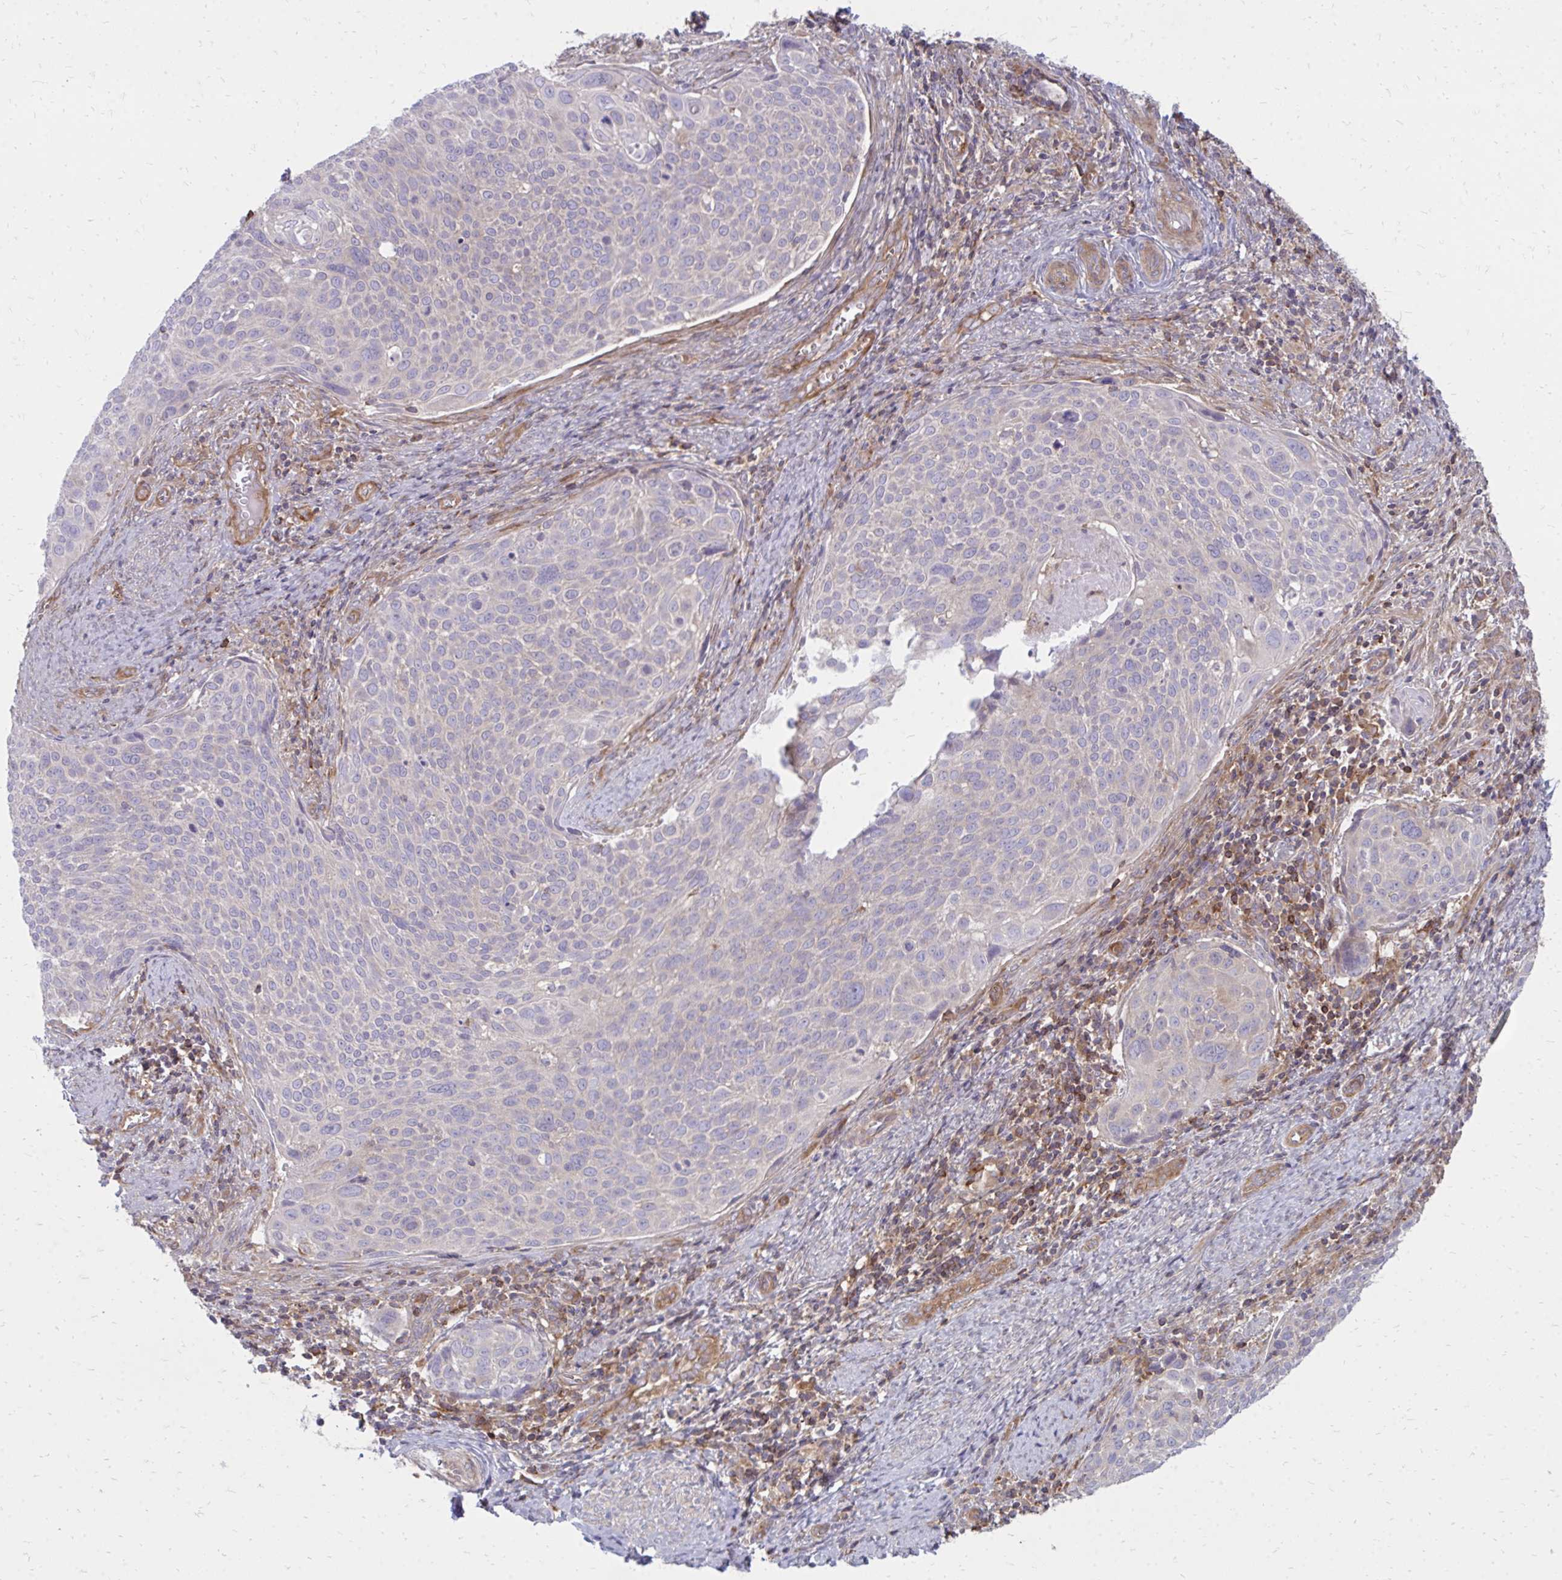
{"staining": {"intensity": "negative", "quantity": "none", "location": "none"}, "tissue": "cervical cancer", "cell_type": "Tumor cells", "image_type": "cancer", "snomed": [{"axis": "morphology", "description": "Squamous cell carcinoma, NOS"}, {"axis": "topography", "description": "Cervix"}], "caption": "This is a photomicrograph of immunohistochemistry (IHC) staining of squamous cell carcinoma (cervical), which shows no staining in tumor cells.", "gene": "ASAP1", "patient": {"sex": "female", "age": 39}}